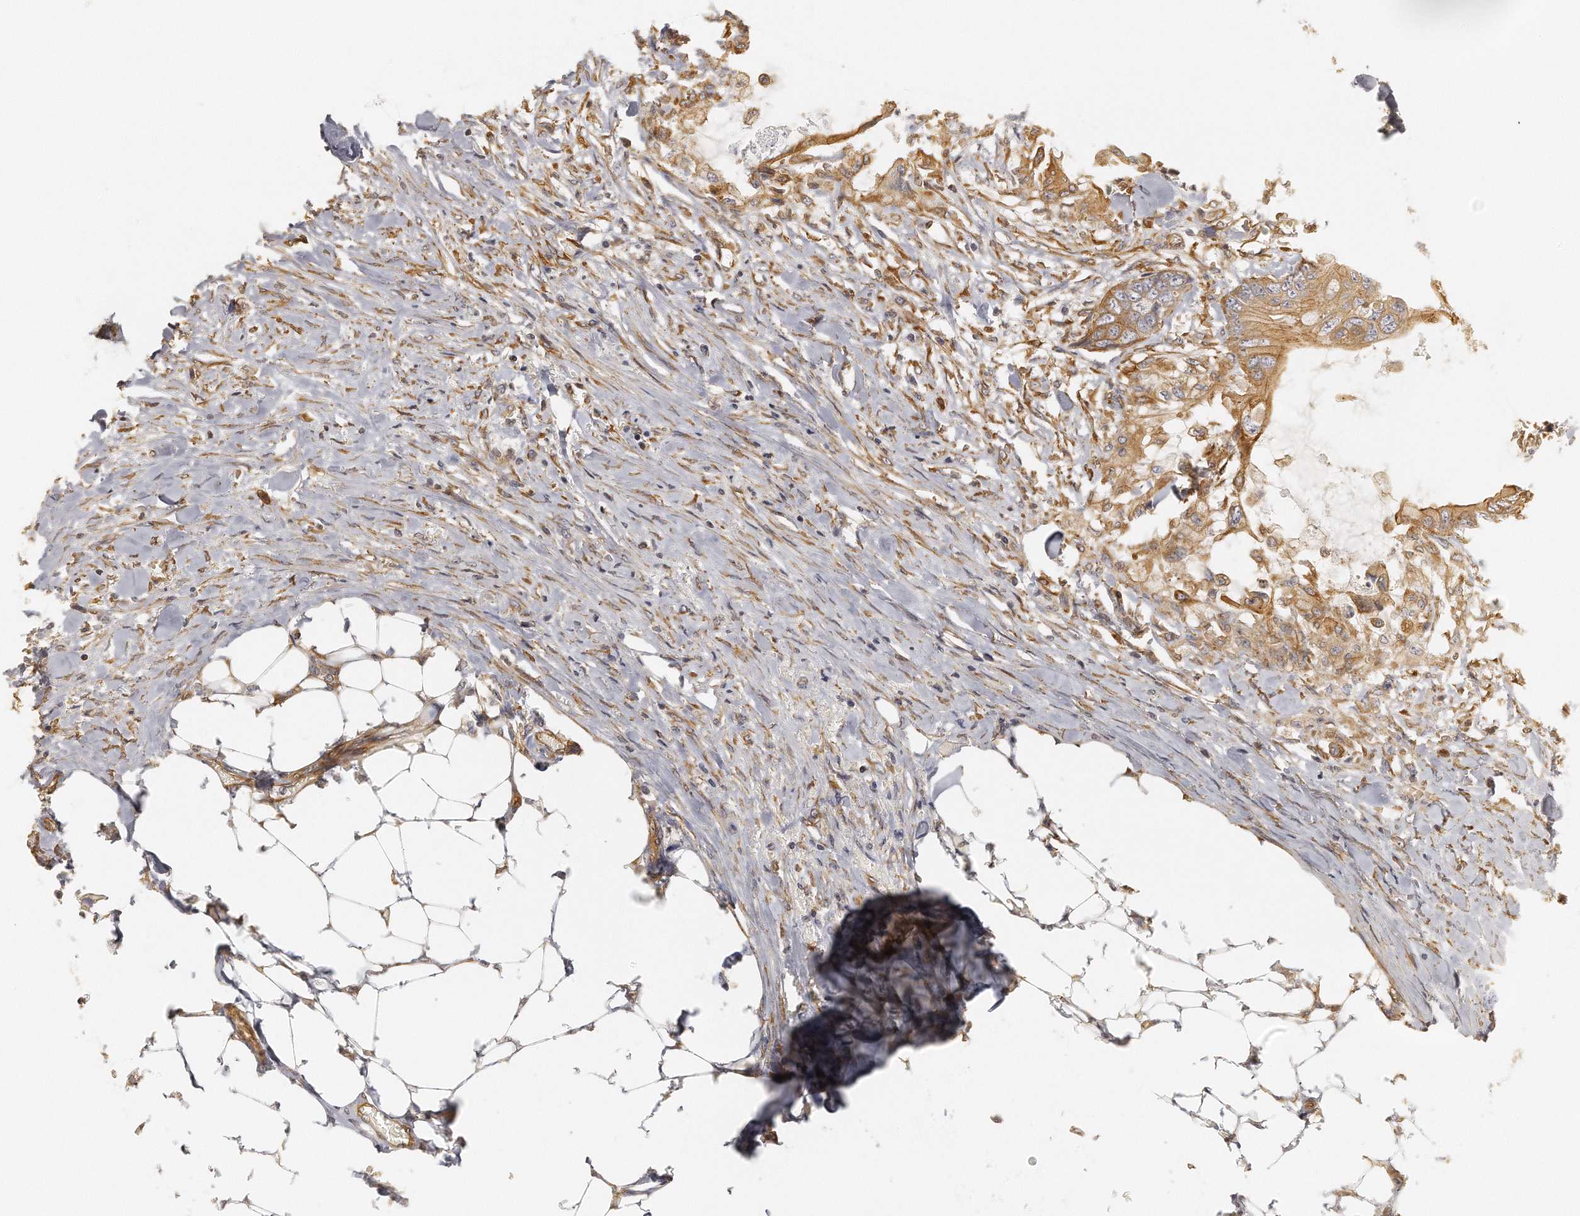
{"staining": {"intensity": "moderate", "quantity": ">75%", "location": "cytoplasmic/membranous"}, "tissue": "colorectal cancer", "cell_type": "Tumor cells", "image_type": "cancer", "snomed": [{"axis": "morphology", "description": "Normal tissue, NOS"}, {"axis": "morphology", "description": "Adenocarcinoma, NOS"}, {"axis": "topography", "description": "Rectum"}, {"axis": "topography", "description": "Peripheral nerve tissue"}], "caption": "Moderate cytoplasmic/membranous staining is present in approximately >75% of tumor cells in colorectal adenocarcinoma.", "gene": "CHST7", "patient": {"sex": "female", "age": 77}}